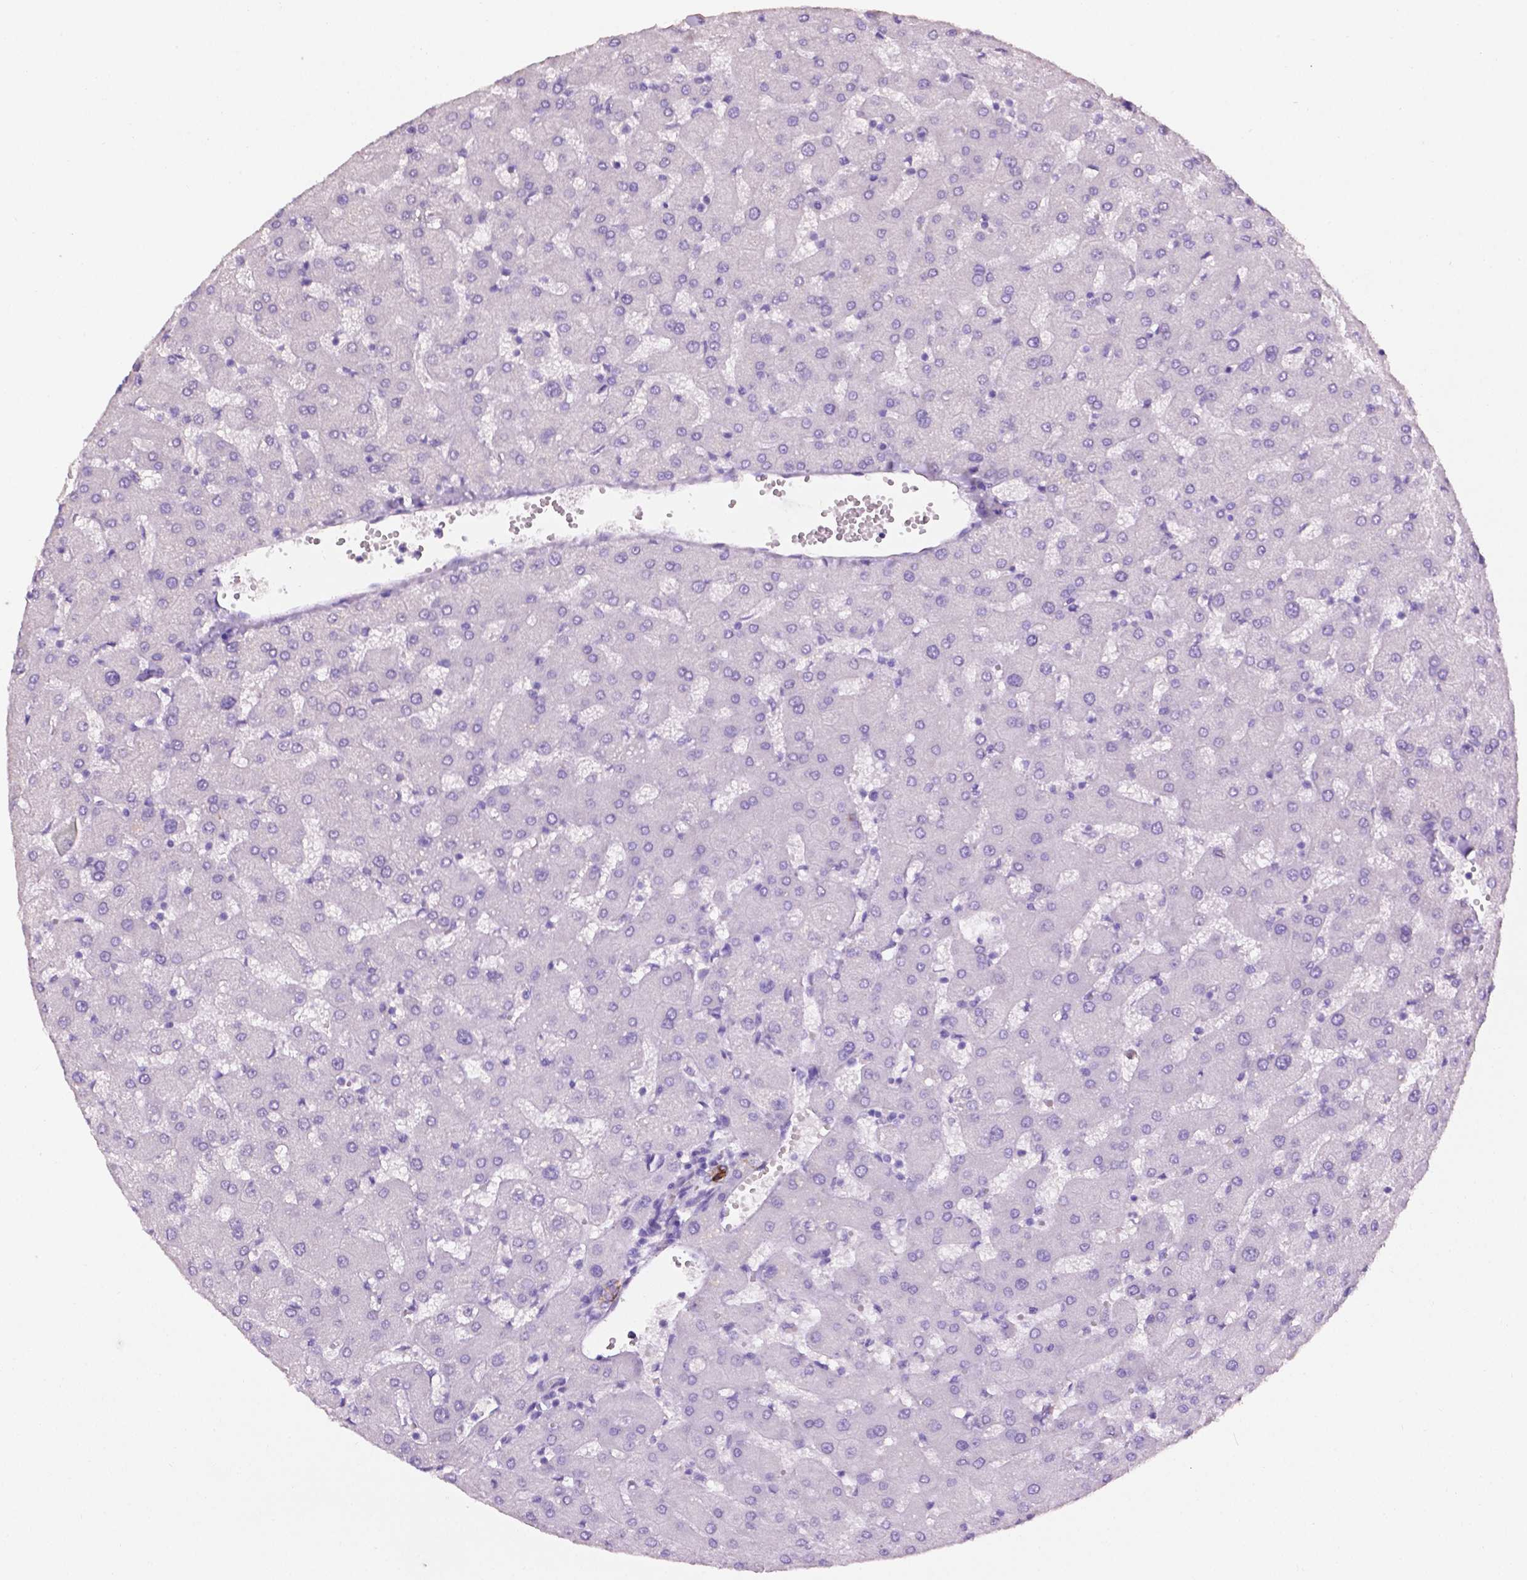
{"staining": {"intensity": "moderate", "quantity": "25%-75%", "location": "cytoplasmic/membranous"}, "tissue": "liver", "cell_type": "Cholangiocytes", "image_type": "normal", "snomed": [{"axis": "morphology", "description": "Normal tissue, NOS"}, {"axis": "topography", "description": "Liver"}], "caption": "IHC (DAB) staining of unremarkable human liver shows moderate cytoplasmic/membranous protein positivity in approximately 25%-75% of cholangiocytes. (DAB (3,3'-diaminobenzidine) = brown stain, brightfield microscopy at high magnification).", "gene": "TACSTD2", "patient": {"sex": "female", "age": 63}}